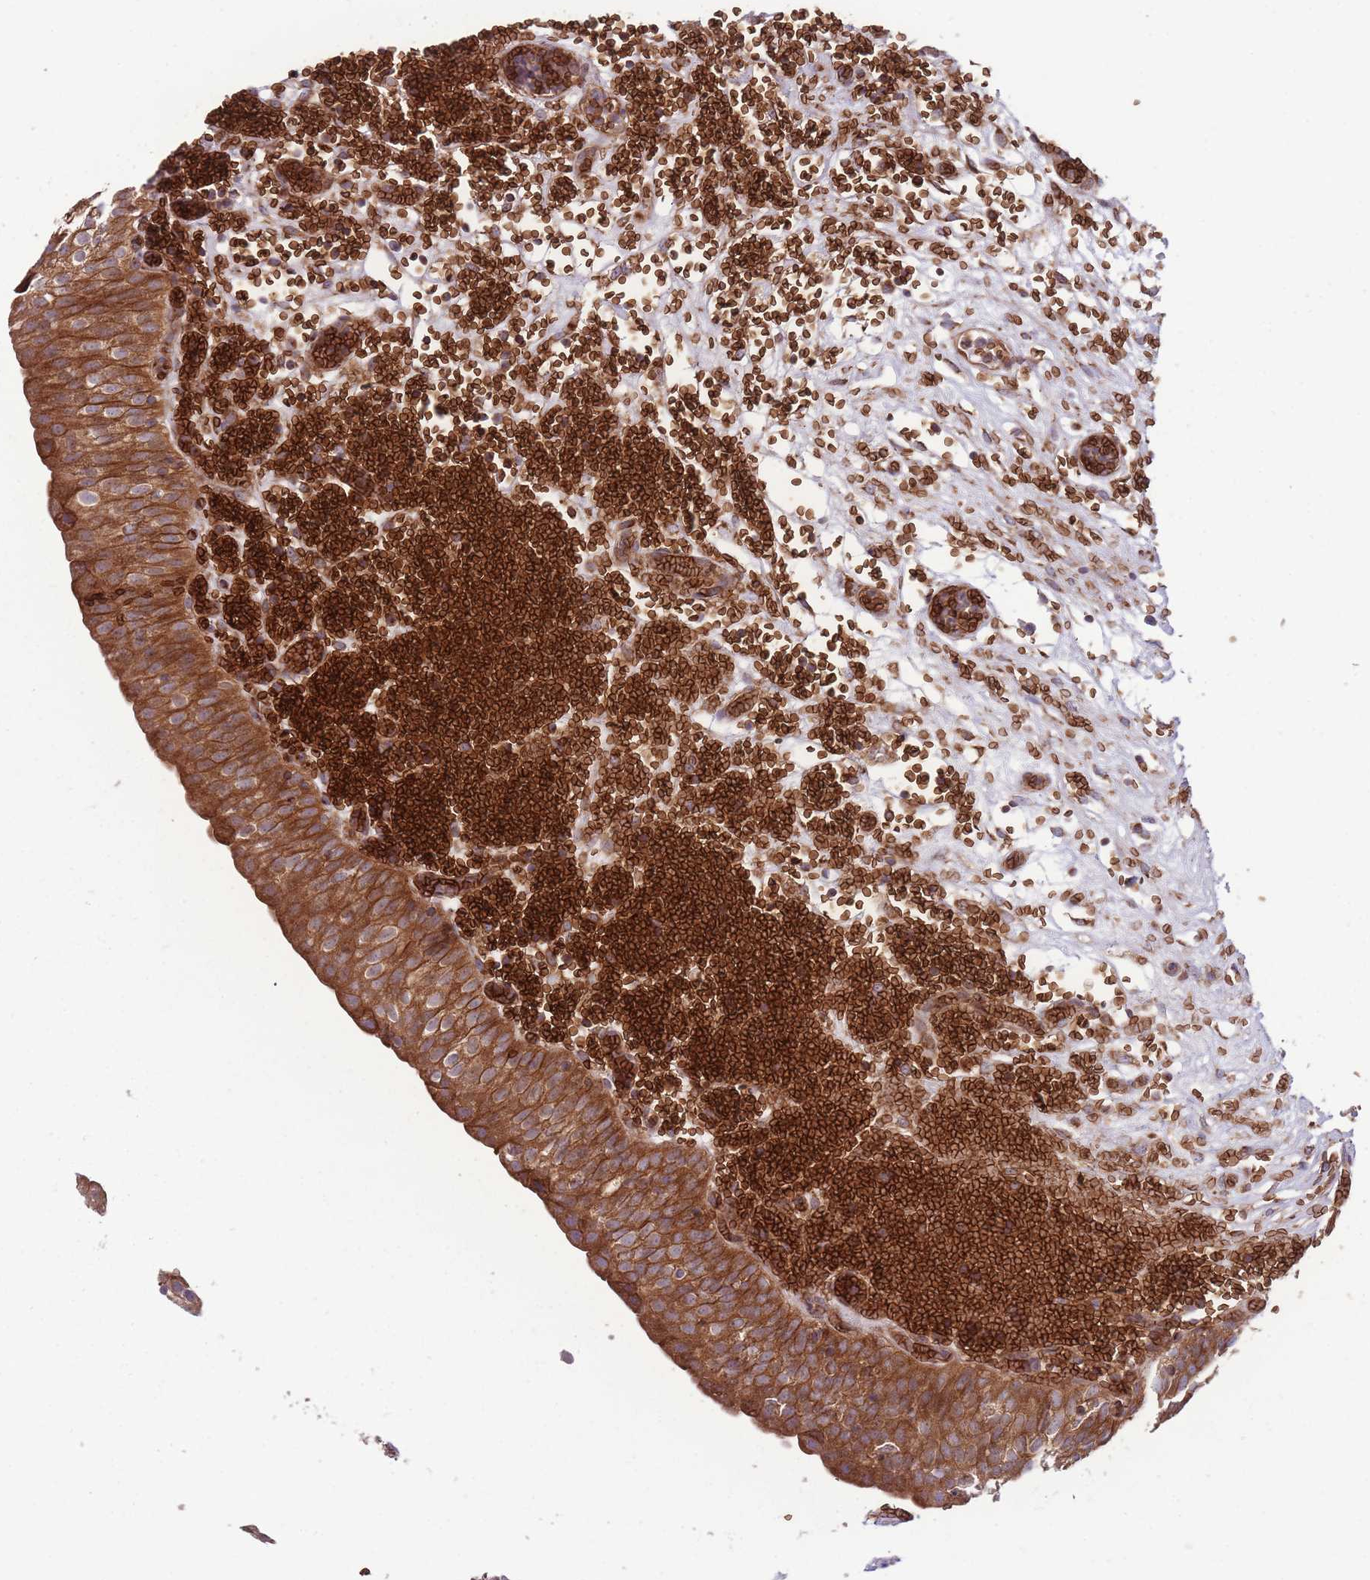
{"staining": {"intensity": "strong", "quantity": ">75%", "location": "cytoplasmic/membranous"}, "tissue": "urinary bladder", "cell_type": "Urothelial cells", "image_type": "normal", "snomed": [{"axis": "morphology", "description": "Normal tissue, NOS"}, {"axis": "topography", "description": "Urinary bladder"}], "caption": "A high-resolution photomicrograph shows immunohistochemistry (IHC) staining of unremarkable urinary bladder, which shows strong cytoplasmic/membranous staining in about >75% of urothelial cells. Ihc stains the protein in brown and the nuclei are stained blue.", "gene": "ANKRD10", "patient": {"sex": "male", "age": 55}}